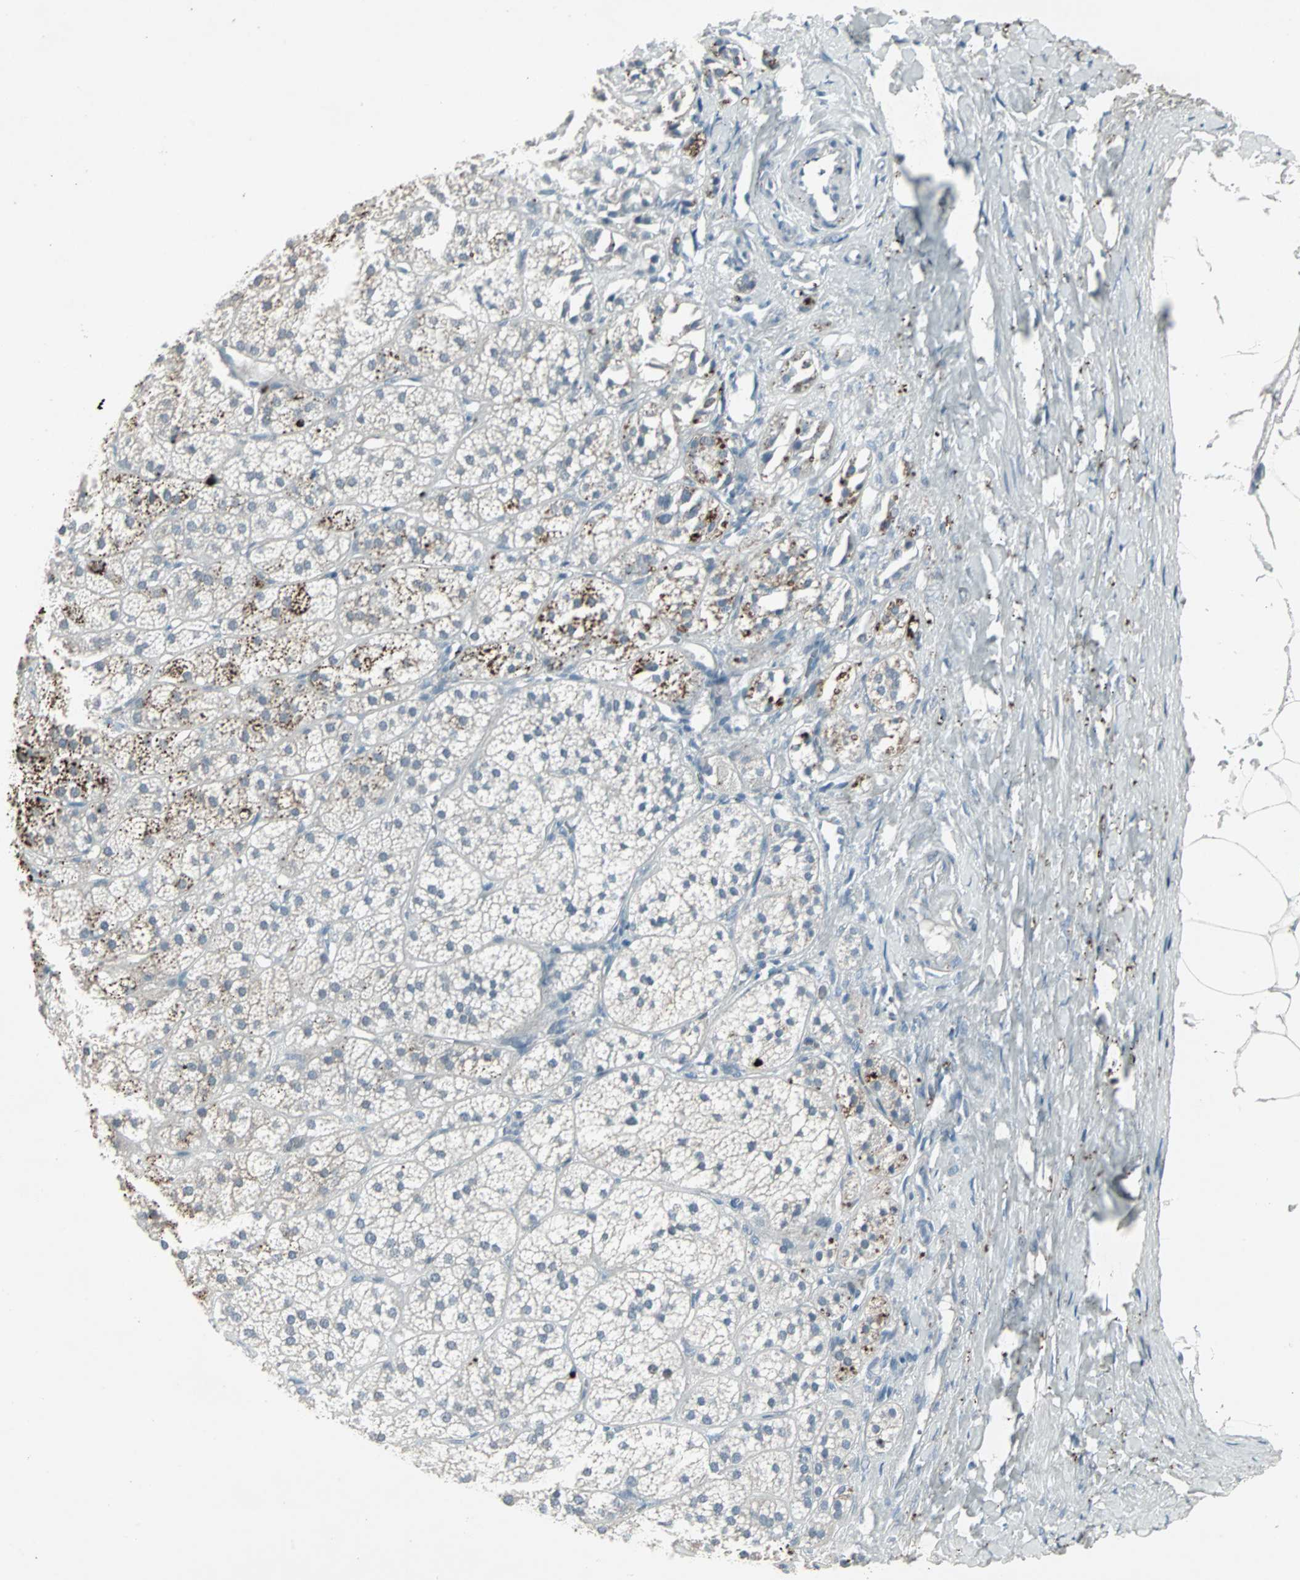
{"staining": {"intensity": "strong", "quantity": "<25%", "location": "cytoplasmic/membranous"}, "tissue": "adrenal gland", "cell_type": "Glandular cells", "image_type": "normal", "snomed": [{"axis": "morphology", "description": "Normal tissue, NOS"}, {"axis": "topography", "description": "Adrenal gland"}], "caption": "Strong cytoplasmic/membranous positivity for a protein is seen in approximately <25% of glandular cells of unremarkable adrenal gland using IHC.", "gene": "LANCL3", "patient": {"sex": "female", "age": 71}}